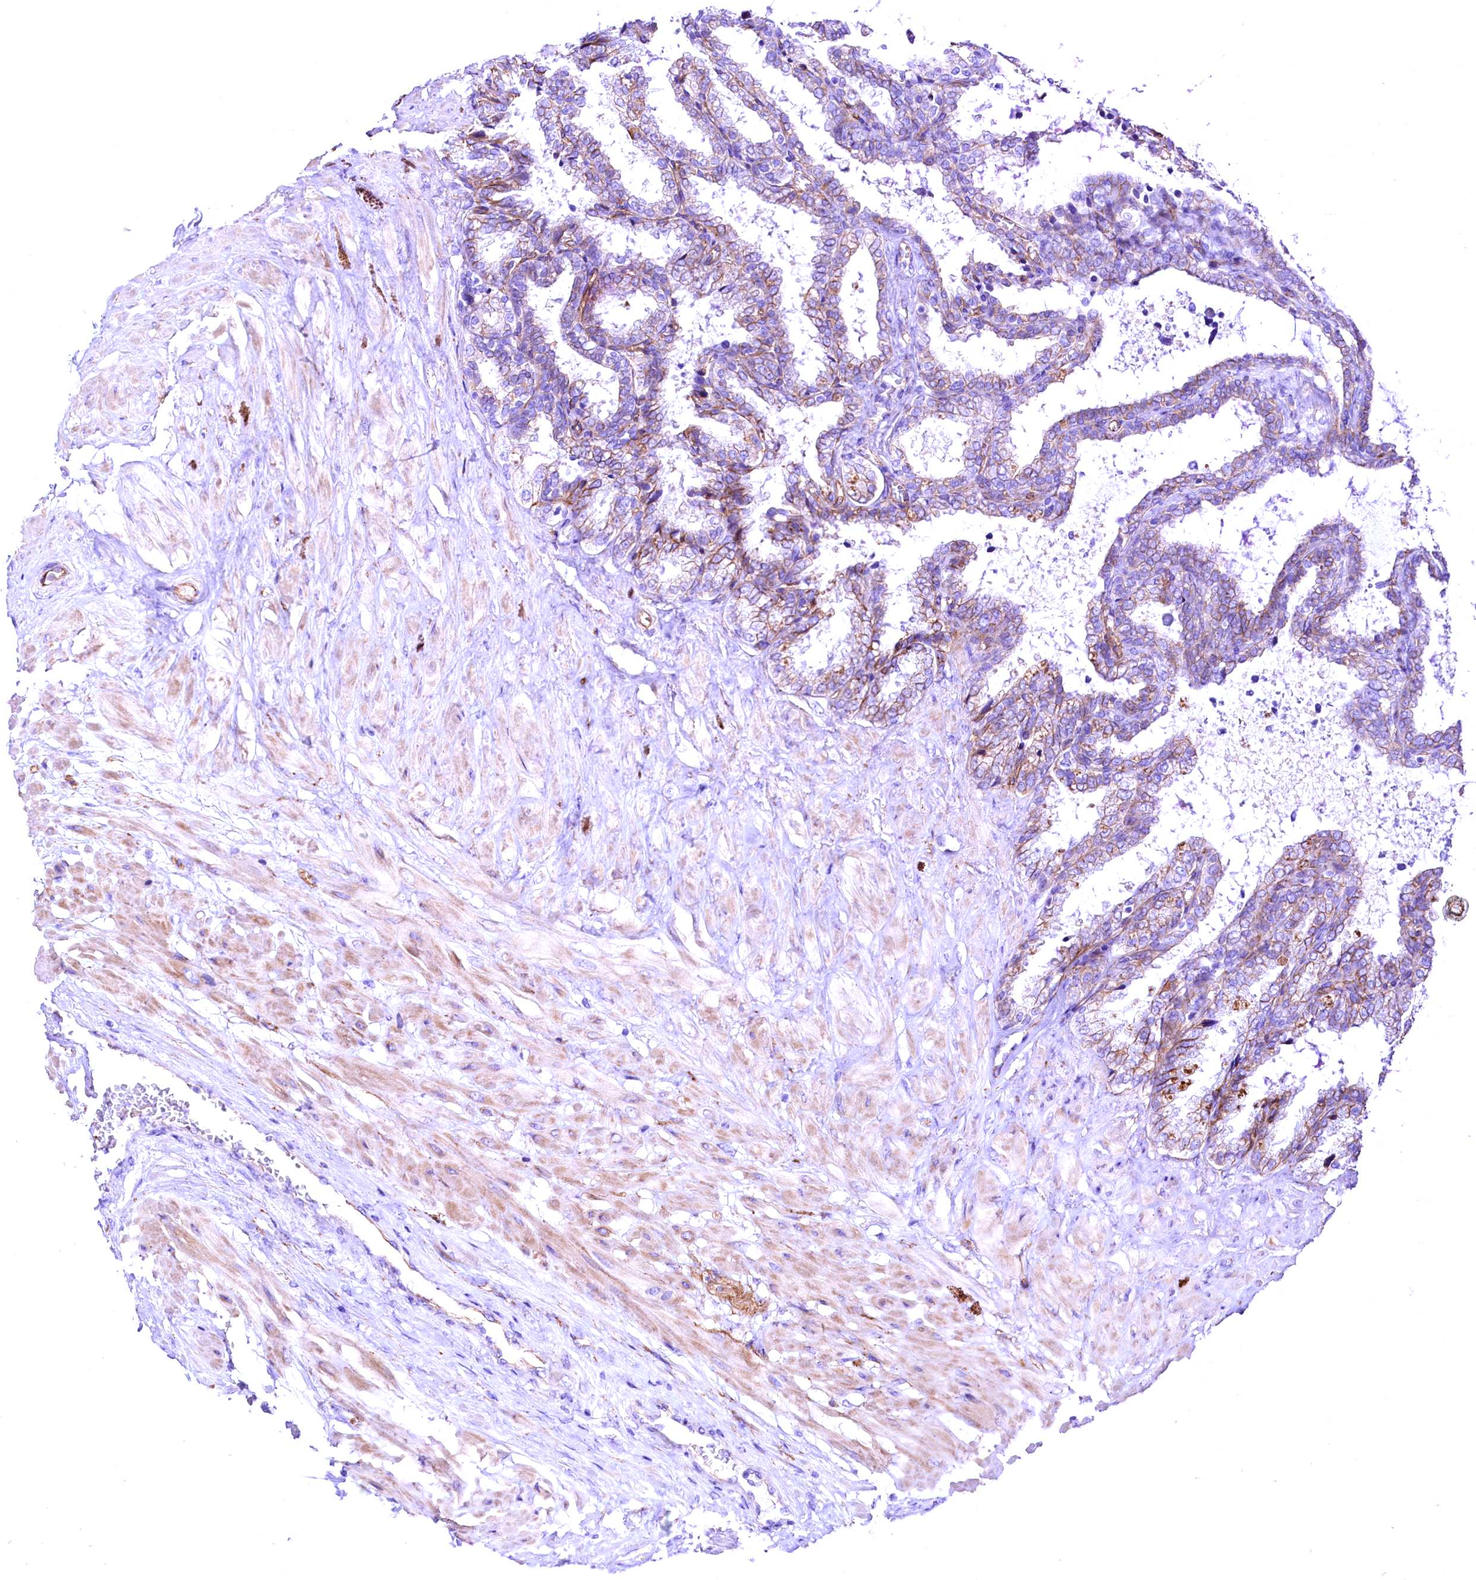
{"staining": {"intensity": "moderate", "quantity": ">75%", "location": "cytoplasmic/membranous"}, "tissue": "seminal vesicle", "cell_type": "Glandular cells", "image_type": "normal", "snomed": [{"axis": "morphology", "description": "Normal tissue, NOS"}, {"axis": "topography", "description": "Seminal veicle"}], "caption": "DAB (3,3'-diaminobenzidine) immunohistochemical staining of benign seminal vesicle demonstrates moderate cytoplasmic/membranous protein staining in about >75% of glandular cells.", "gene": "SLF1", "patient": {"sex": "male", "age": 46}}